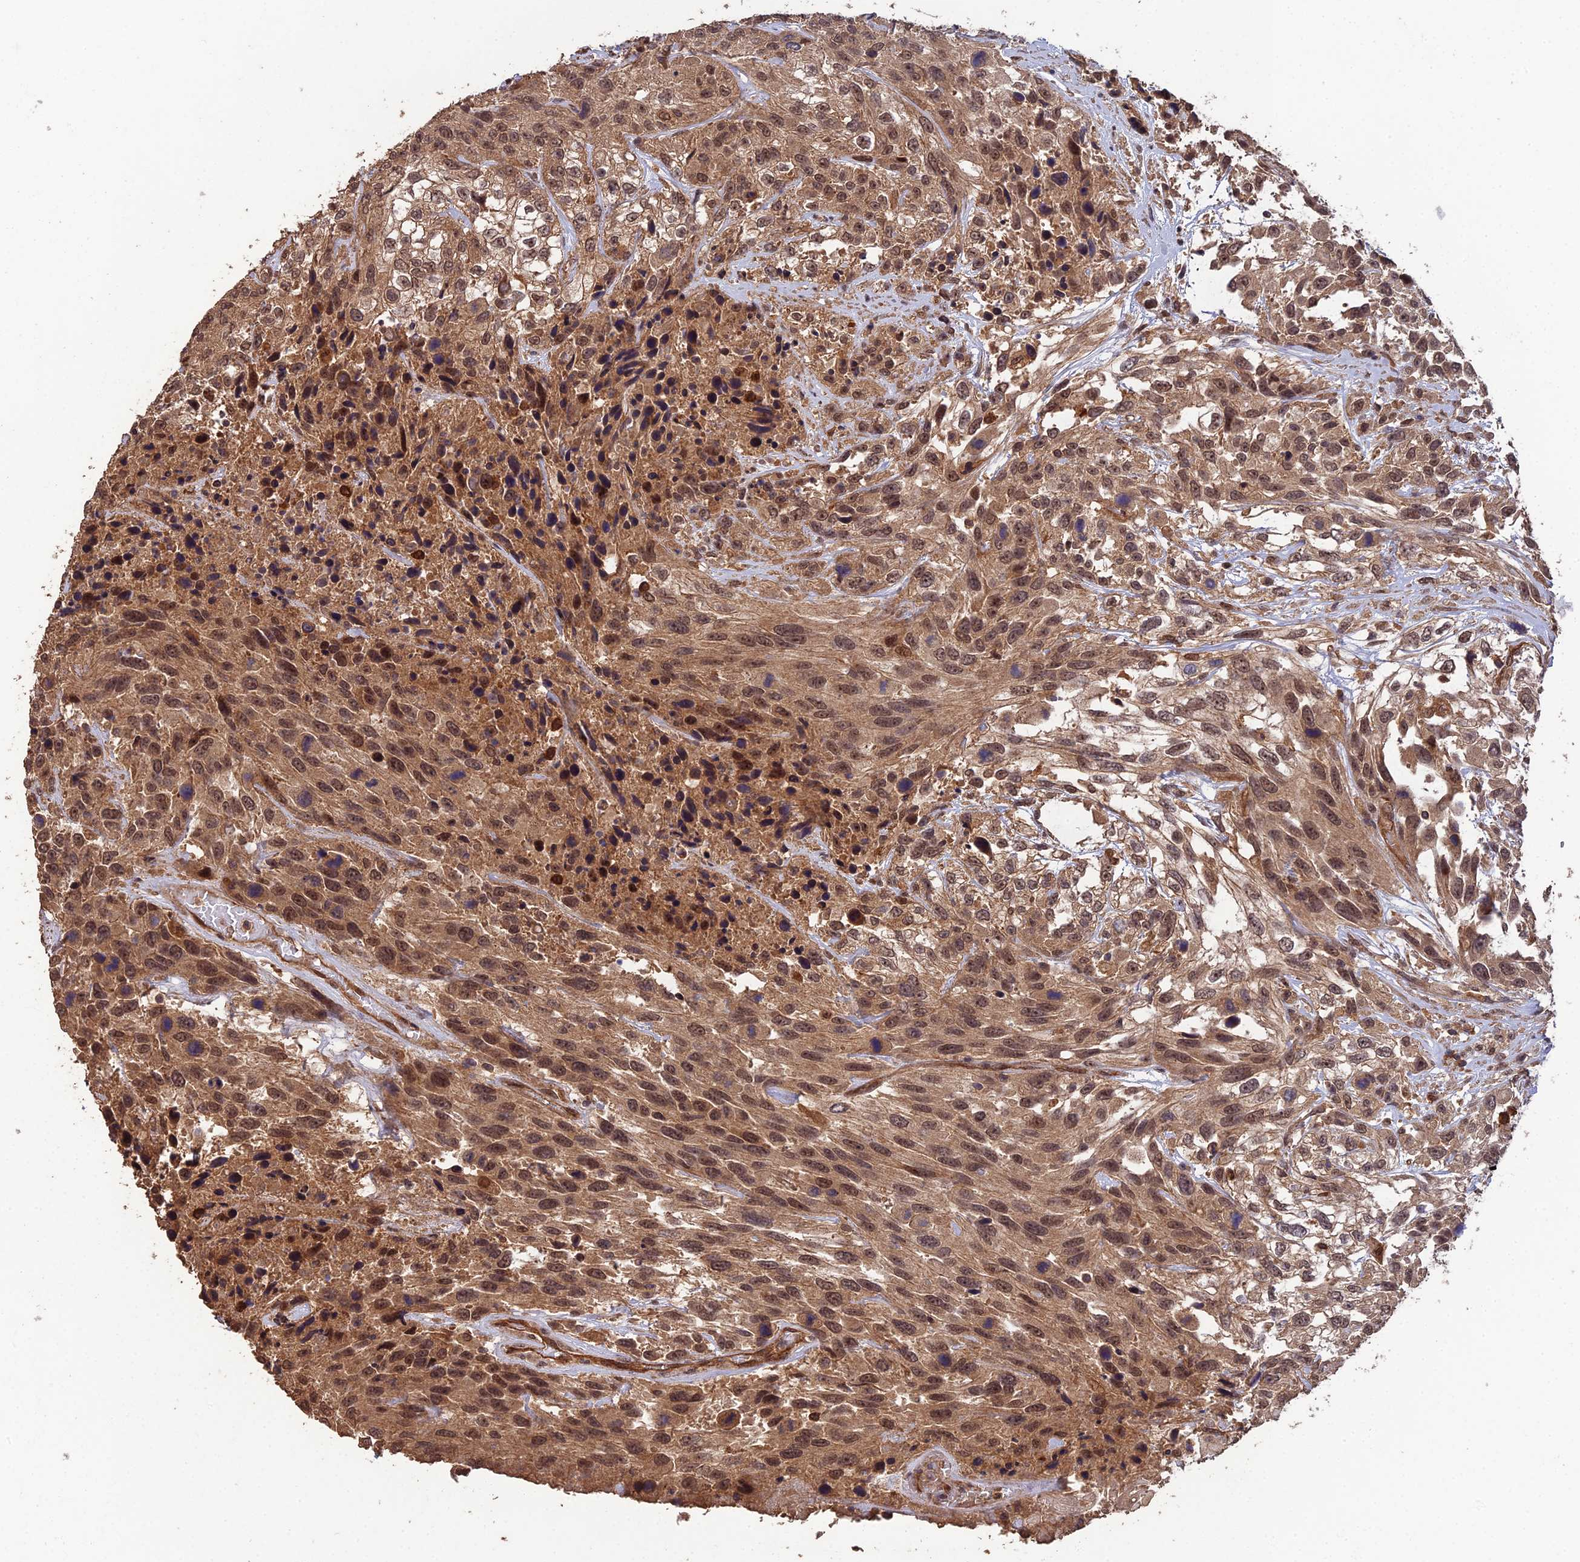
{"staining": {"intensity": "moderate", "quantity": ">75%", "location": "cytoplasmic/membranous,nuclear"}, "tissue": "urothelial cancer", "cell_type": "Tumor cells", "image_type": "cancer", "snomed": [{"axis": "morphology", "description": "Urothelial carcinoma, High grade"}, {"axis": "topography", "description": "Urinary bladder"}], "caption": "High-grade urothelial carcinoma stained with a brown dye shows moderate cytoplasmic/membranous and nuclear positive expression in about >75% of tumor cells.", "gene": "RALGAPA2", "patient": {"sex": "female", "age": 70}}